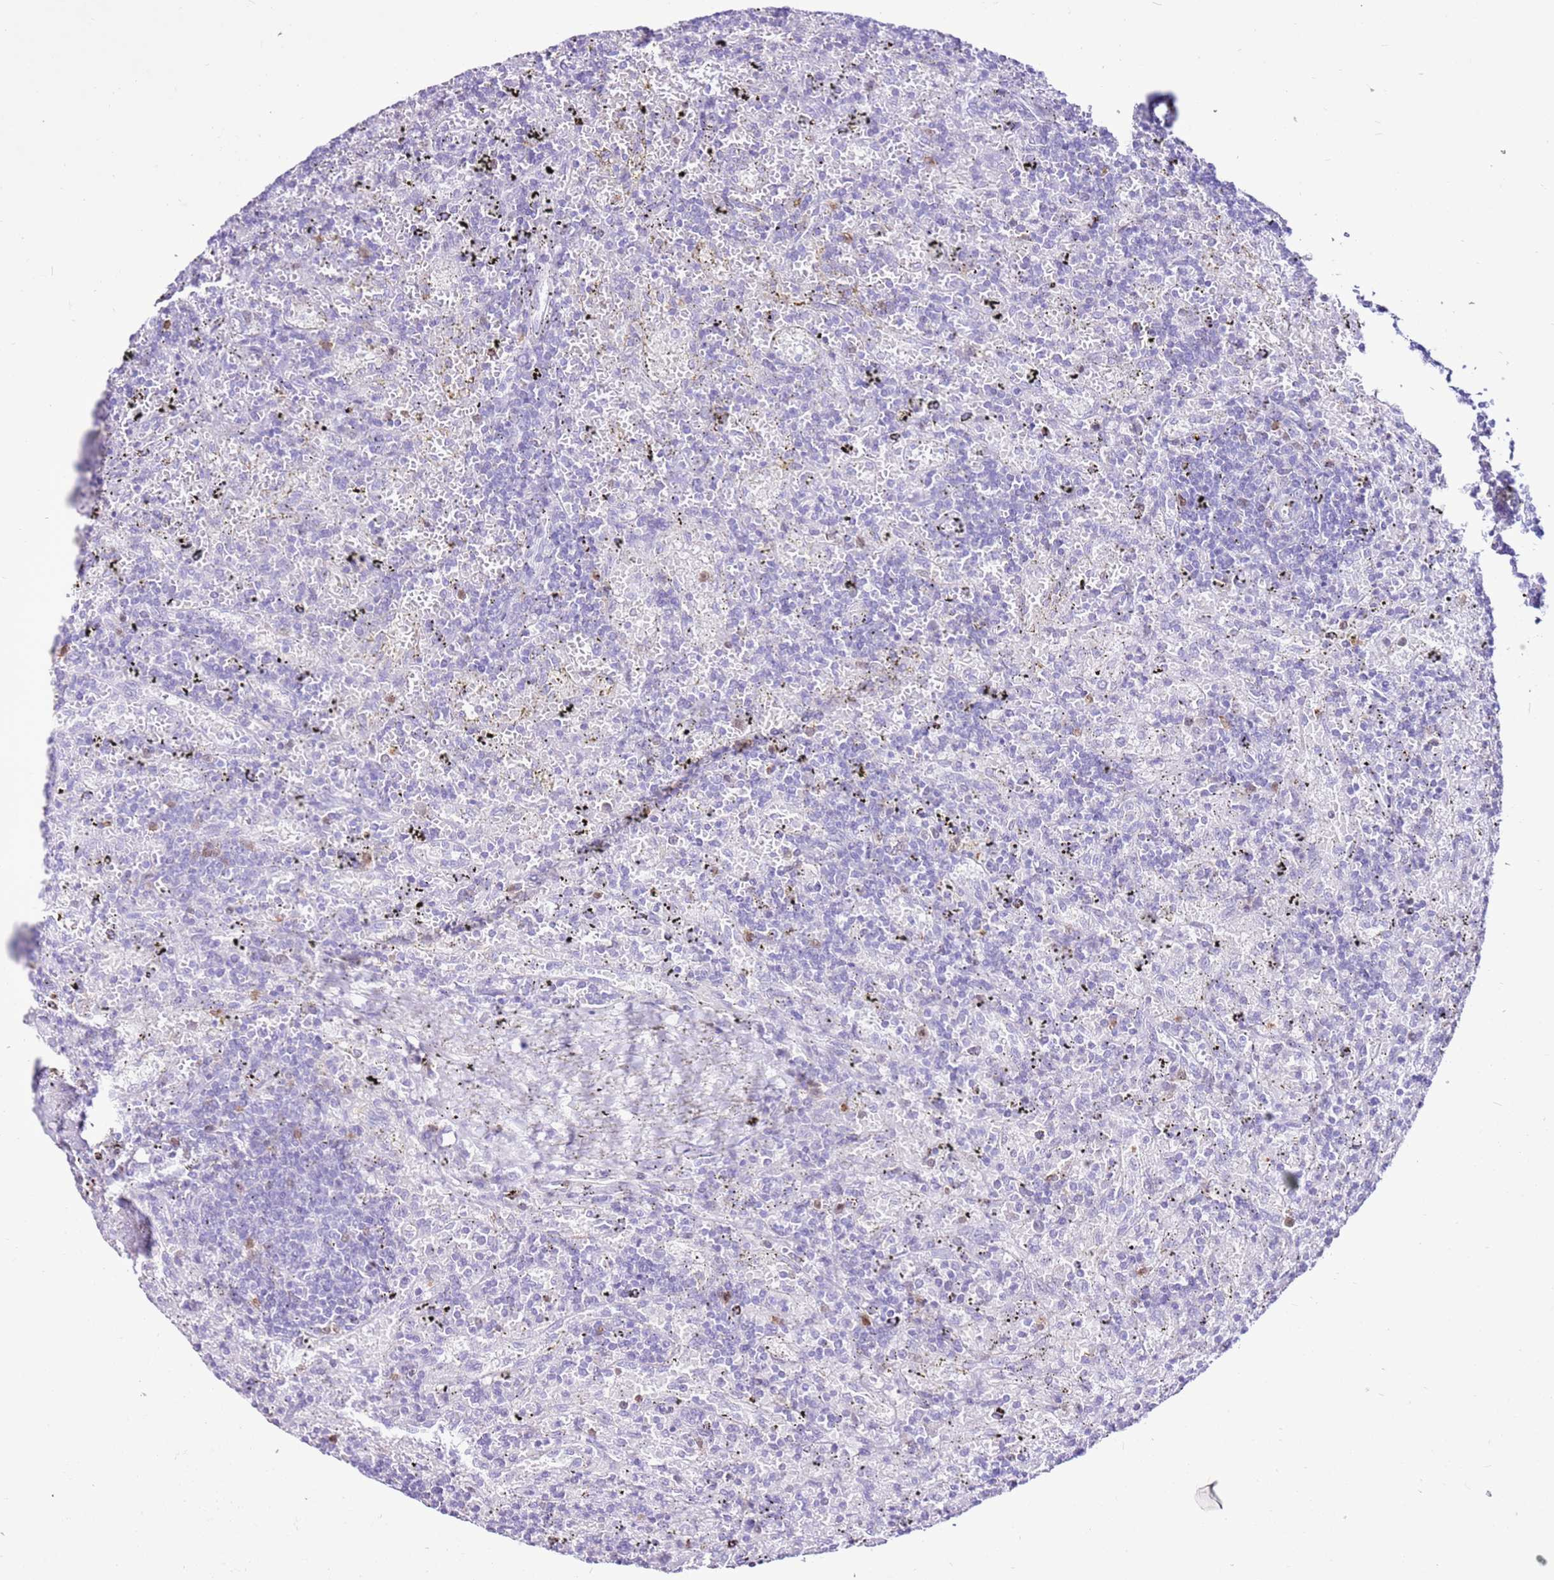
{"staining": {"intensity": "negative", "quantity": "none", "location": "none"}, "tissue": "lymphoma", "cell_type": "Tumor cells", "image_type": "cancer", "snomed": [{"axis": "morphology", "description": "Malignant lymphoma, non-Hodgkin's type, Low grade"}, {"axis": "topography", "description": "Spleen"}], "caption": "High power microscopy photomicrograph of an immunohistochemistry photomicrograph of malignant lymphoma, non-Hodgkin's type (low-grade), revealing no significant staining in tumor cells.", "gene": "SPC25", "patient": {"sex": "male", "age": 76}}